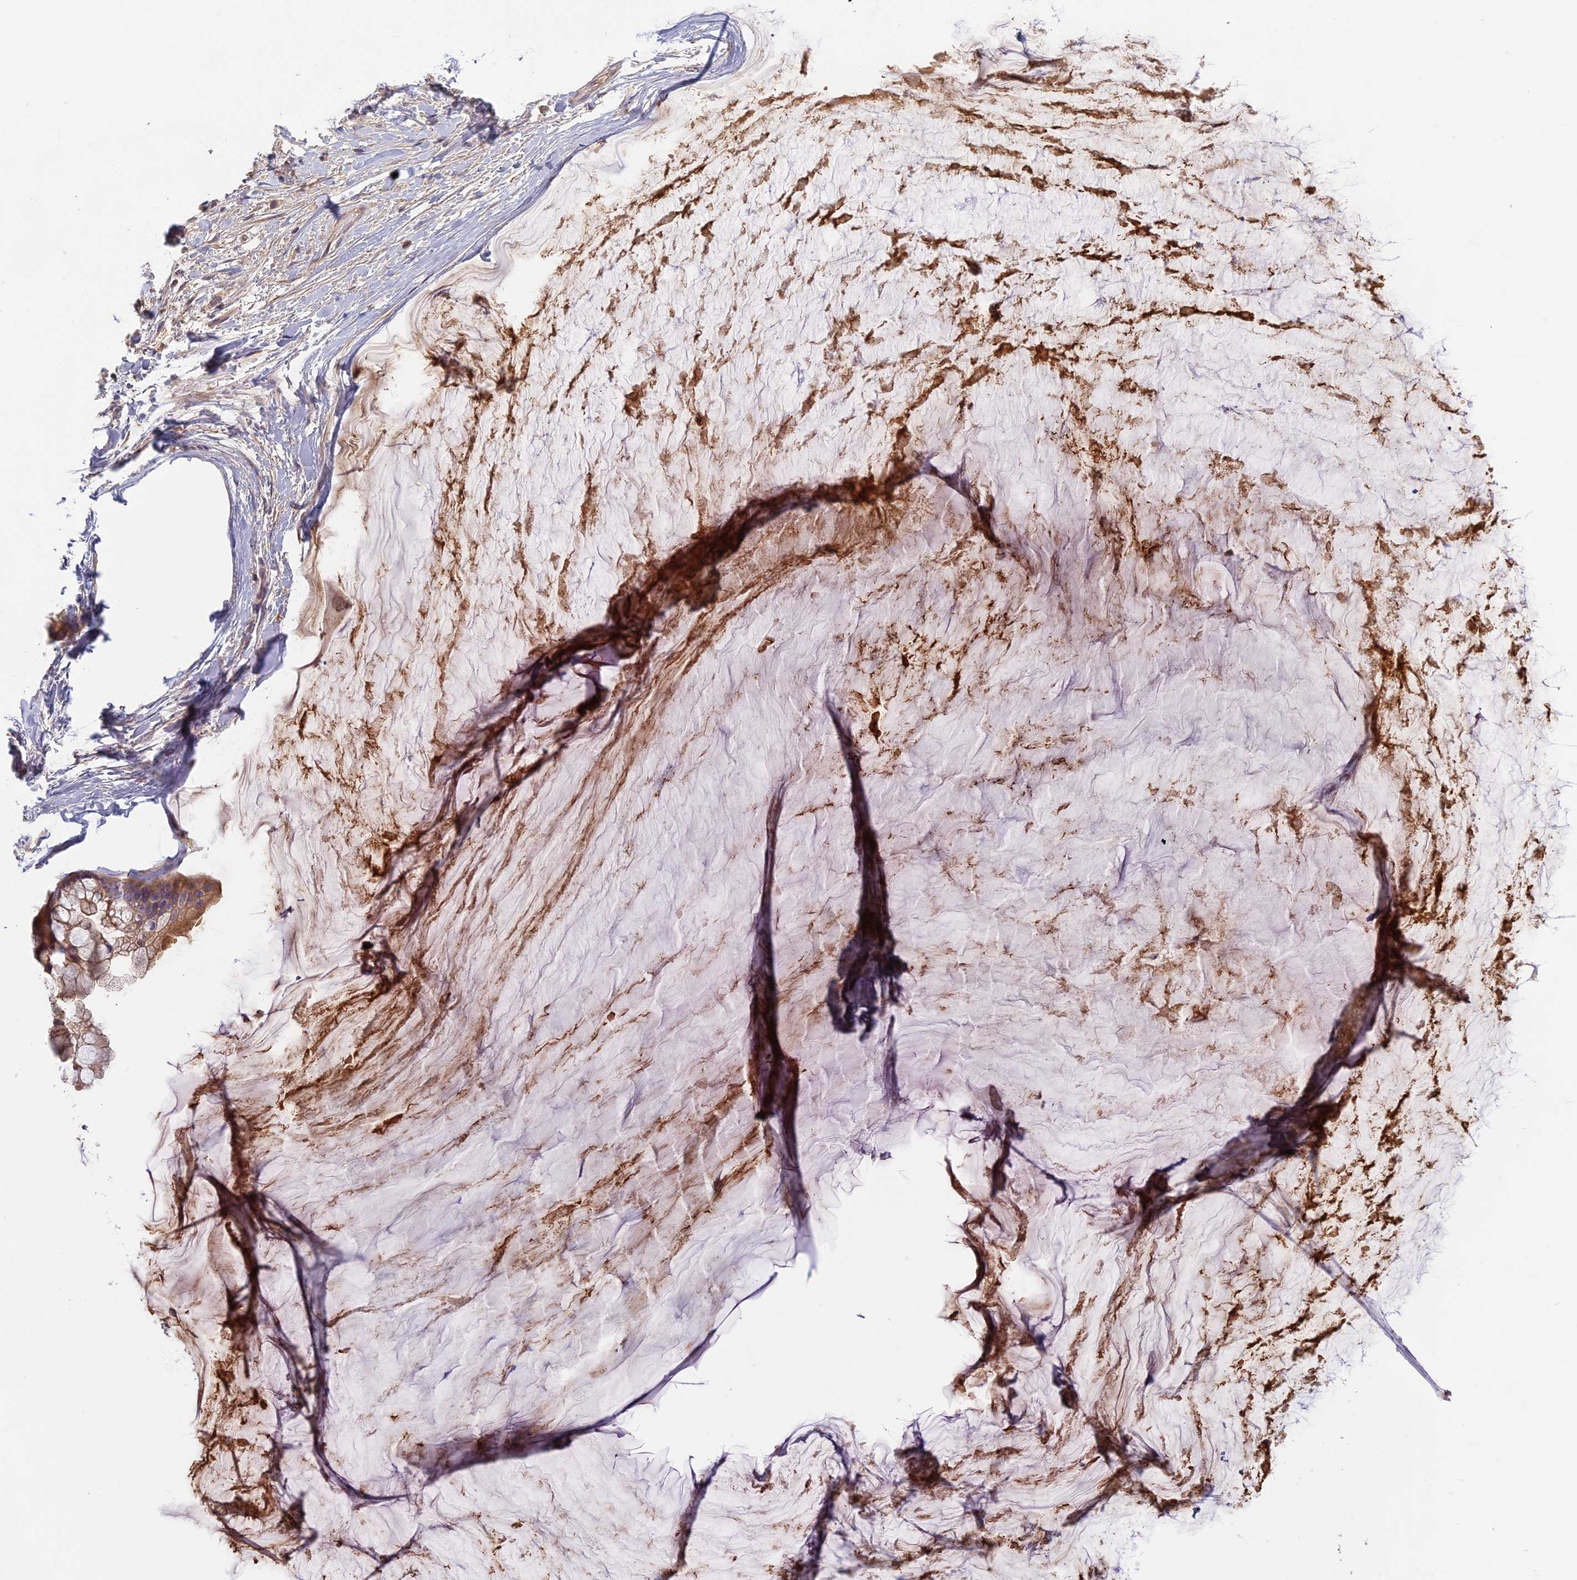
{"staining": {"intensity": "moderate", "quantity": "<25%", "location": "cytoplasmic/membranous"}, "tissue": "ovarian cancer", "cell_type": "Tumor cells", "image_type": "cancer", "snomed": [{"axis": "morphology", "description": "Cystadenocarcinoma, mucinous, NOS"}, {"axis": "topography", "description": "Ovary"}], "caption": "Ovarian mucinous cystadenocarcinoma was stained to show a protein in brown. There is low levels of moderate cytoplasmic/membranous expression in approximately <25% of tumor cells. Using DAB (3,3'-diaminobenzidine) (brown) and hematoxylin (blue) stains, captured at high magnification using brightfield microscopy.", "gene": "AP4E1", "patient": {"sex": "female", "age": 39}}